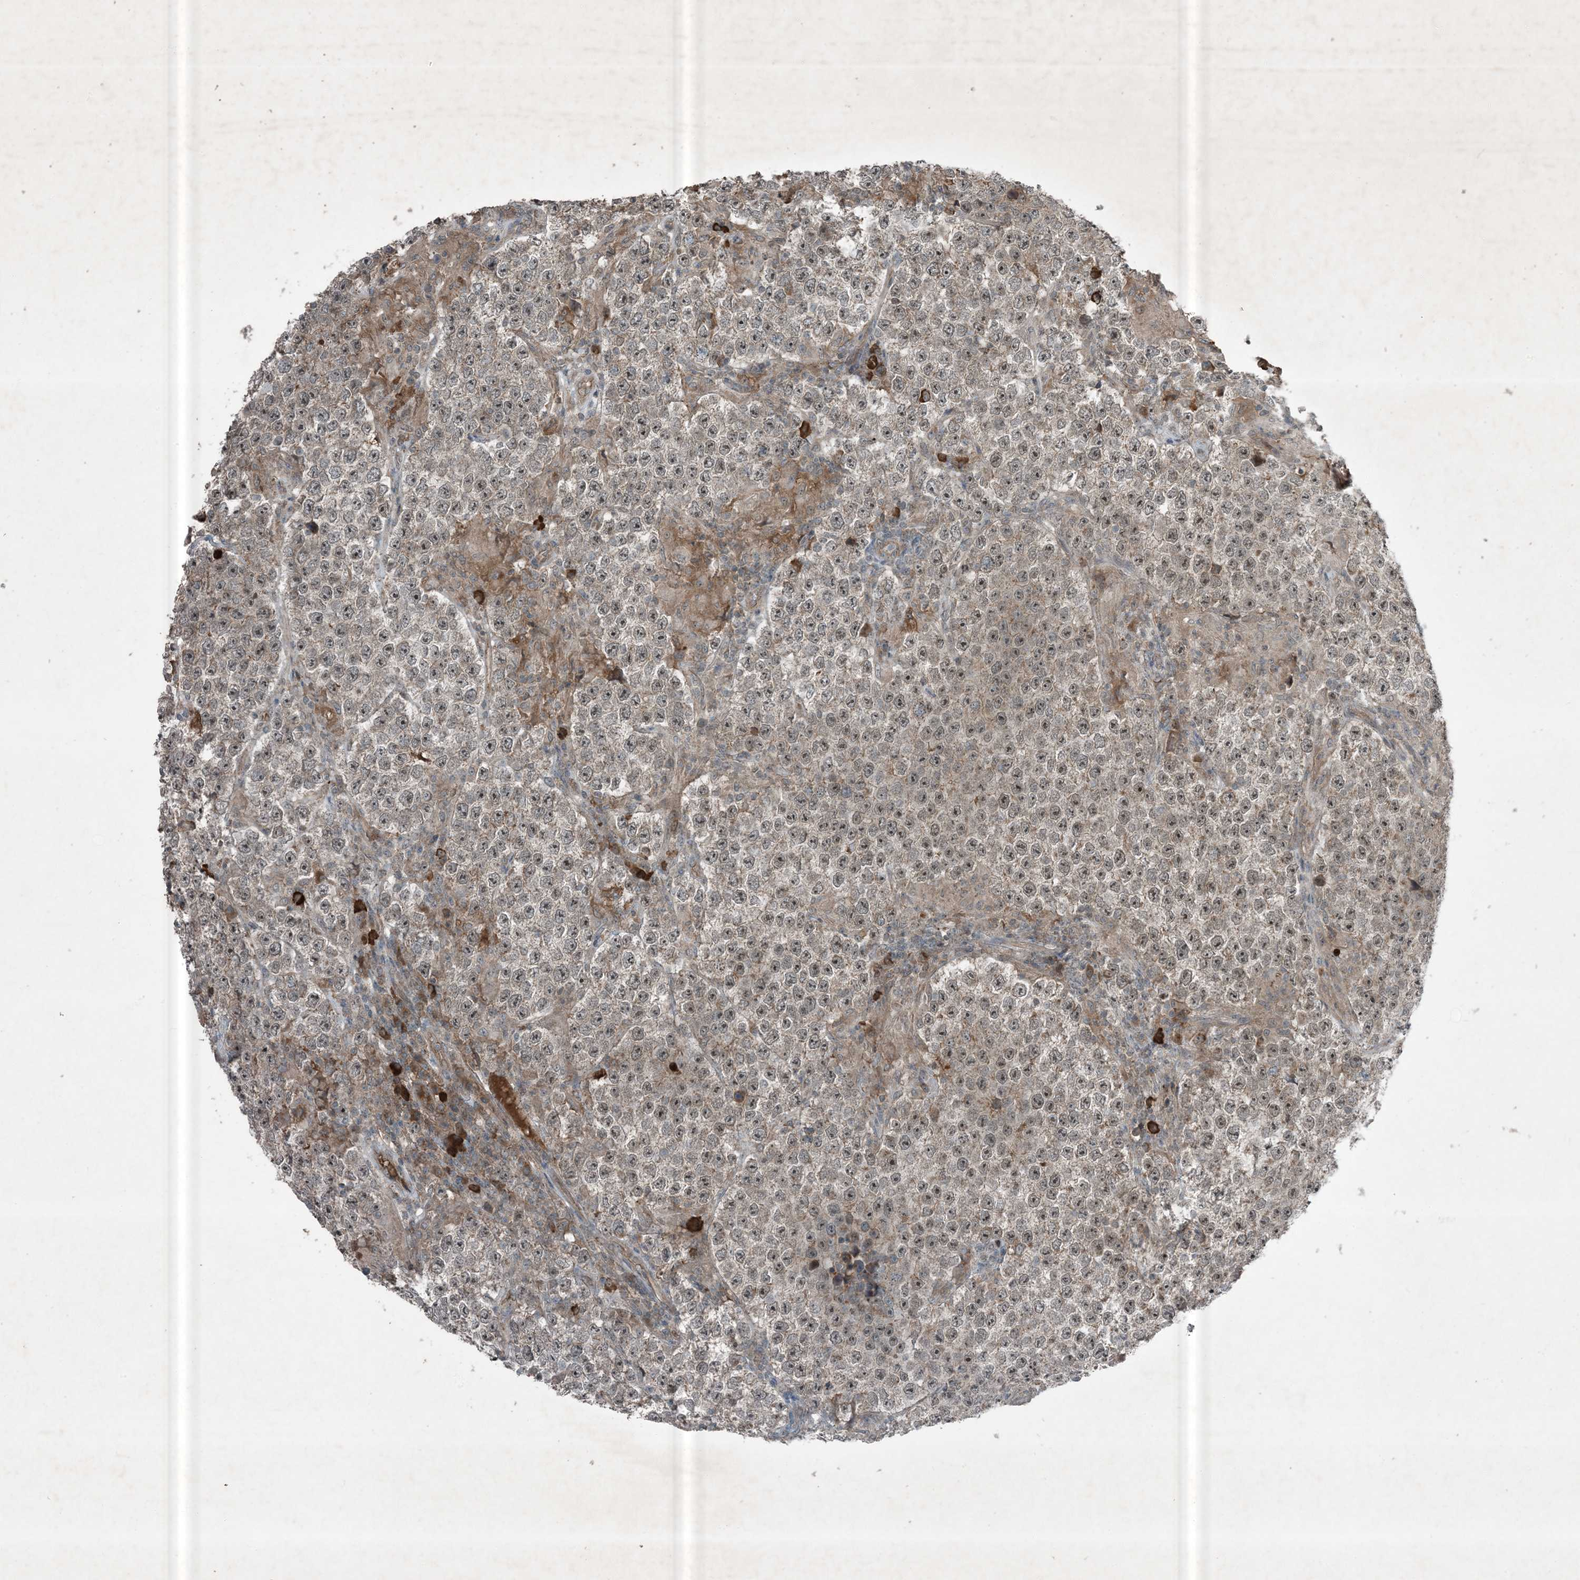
{"staining": {"intensity": "weak", "quantity": ">75%", "location": "cytoplasmic/membranous,nuclear"}, "tissue": "testis cancer", "cell_type": "Tumor cells", "image_type": "cancer", "snomed": [{"axis": "morphology", "description": "Normal tissue, NOS"}, {"axis": "morphology", "description": "Urothelial carcinoma, High grade"}, {"axis": "morphology", "description": "Seminoma, NOS"}, {"axis": "morphology", "description": "Carcinoma, Embryonal, NOS"}, {"axis": "topography", "description": "Urinary bladder"}, {"axis": "topography", "description": "Testis"}], "caption": "Immunohistochemical staining of human testis cancer shows weak cytoplasmic/membranous and nuclear protein expression in approximately >75% of tumor cells.", "gene": "MDN1", "patient": {"sex": "male", "age": 41}}